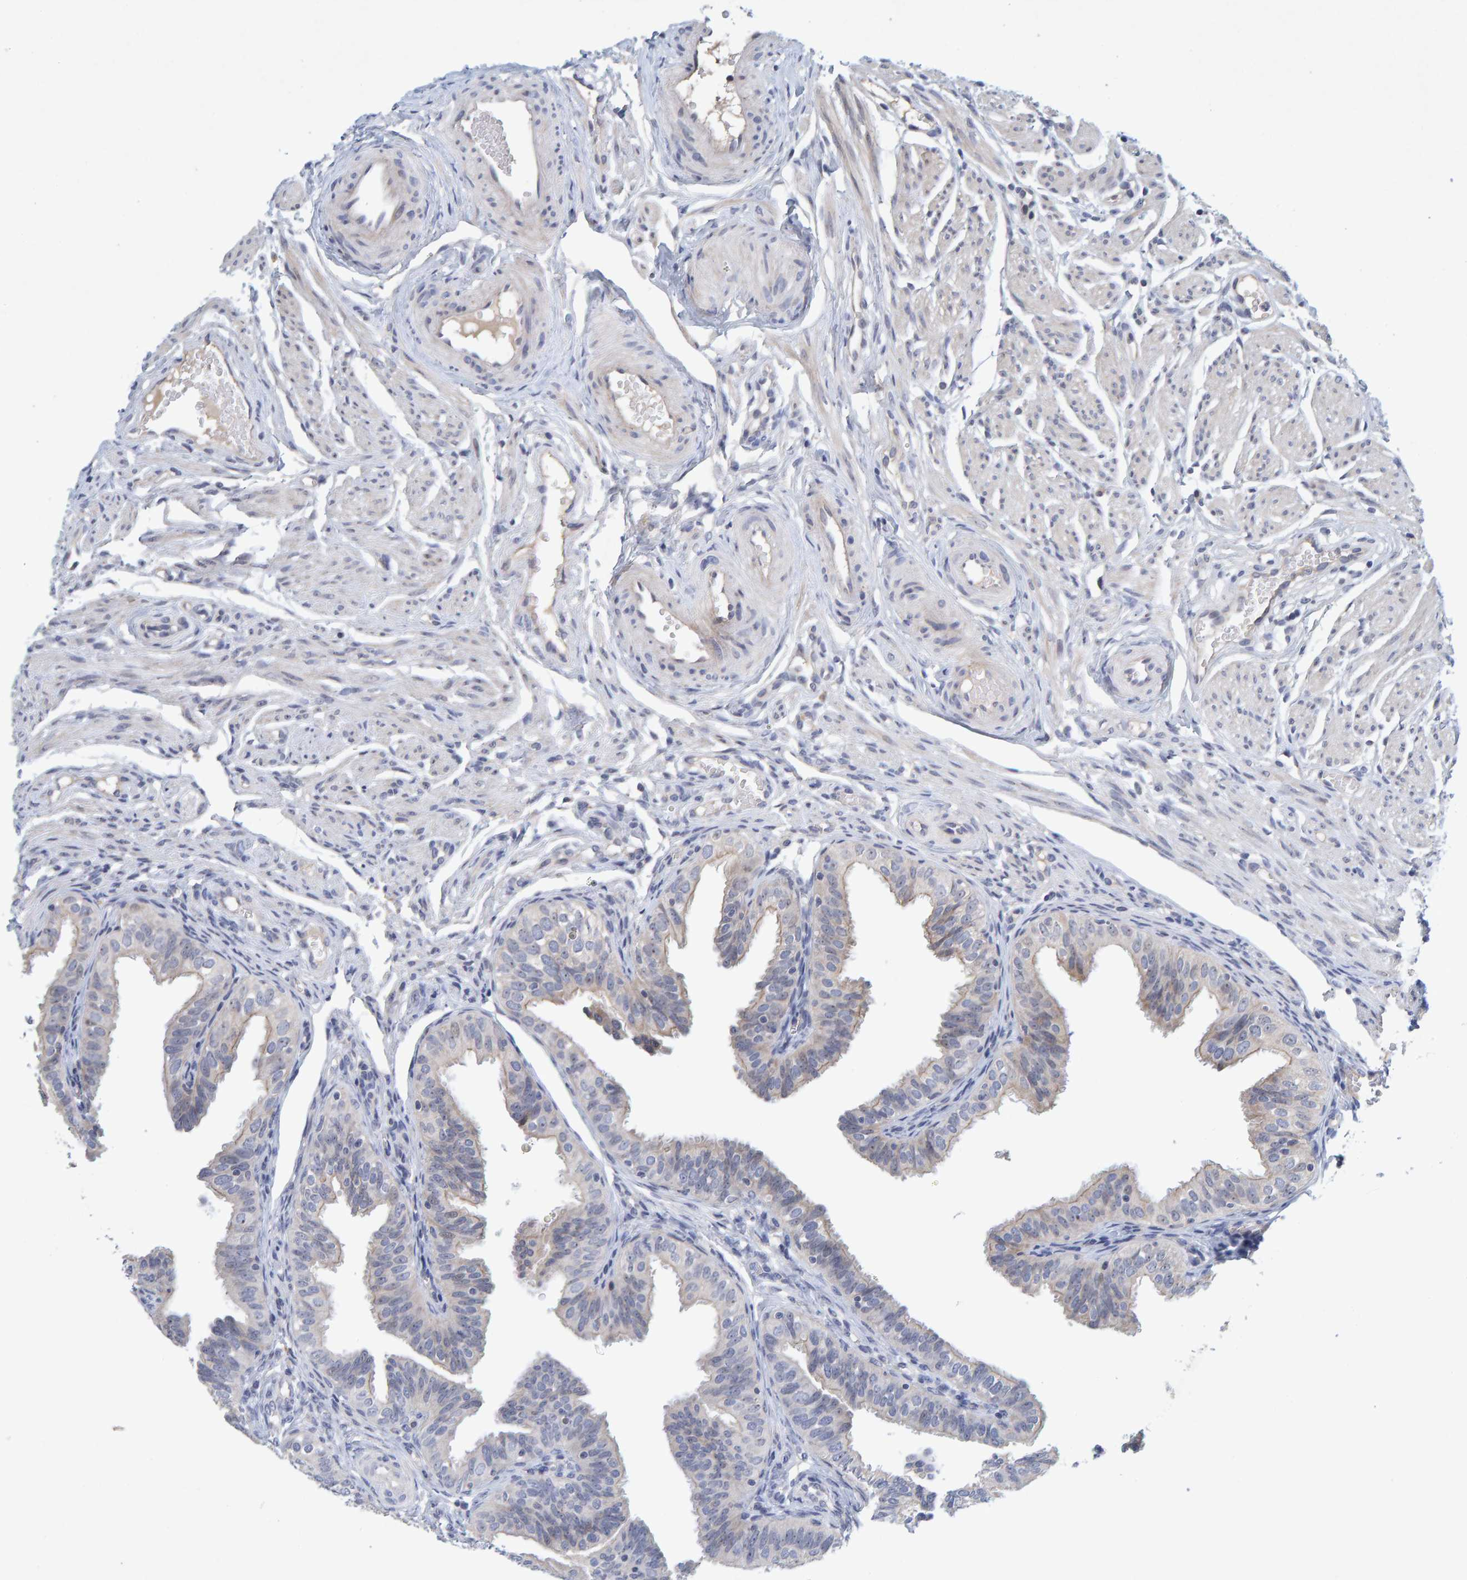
{"staining": {"intensity": "weak", "quantity": "<25%", "location": "cytoplasmic/membranous"}, "tissue": "fallopian tube", "cell_type": "Glandular cells", "image_type": "normal", "snomed": [{"axis": "morphology", "description": "Normal tissue, NOS"}, {"axis": "topography", "description": "Fallopian tube"}], "caption": "Glandular cells are negative for brown protein staining in normal fallopian tube. (DAB IHC with hematoxylin counter stain).", "gene": "ZNF77", "patient": {"sex": "female", "age": 35}}